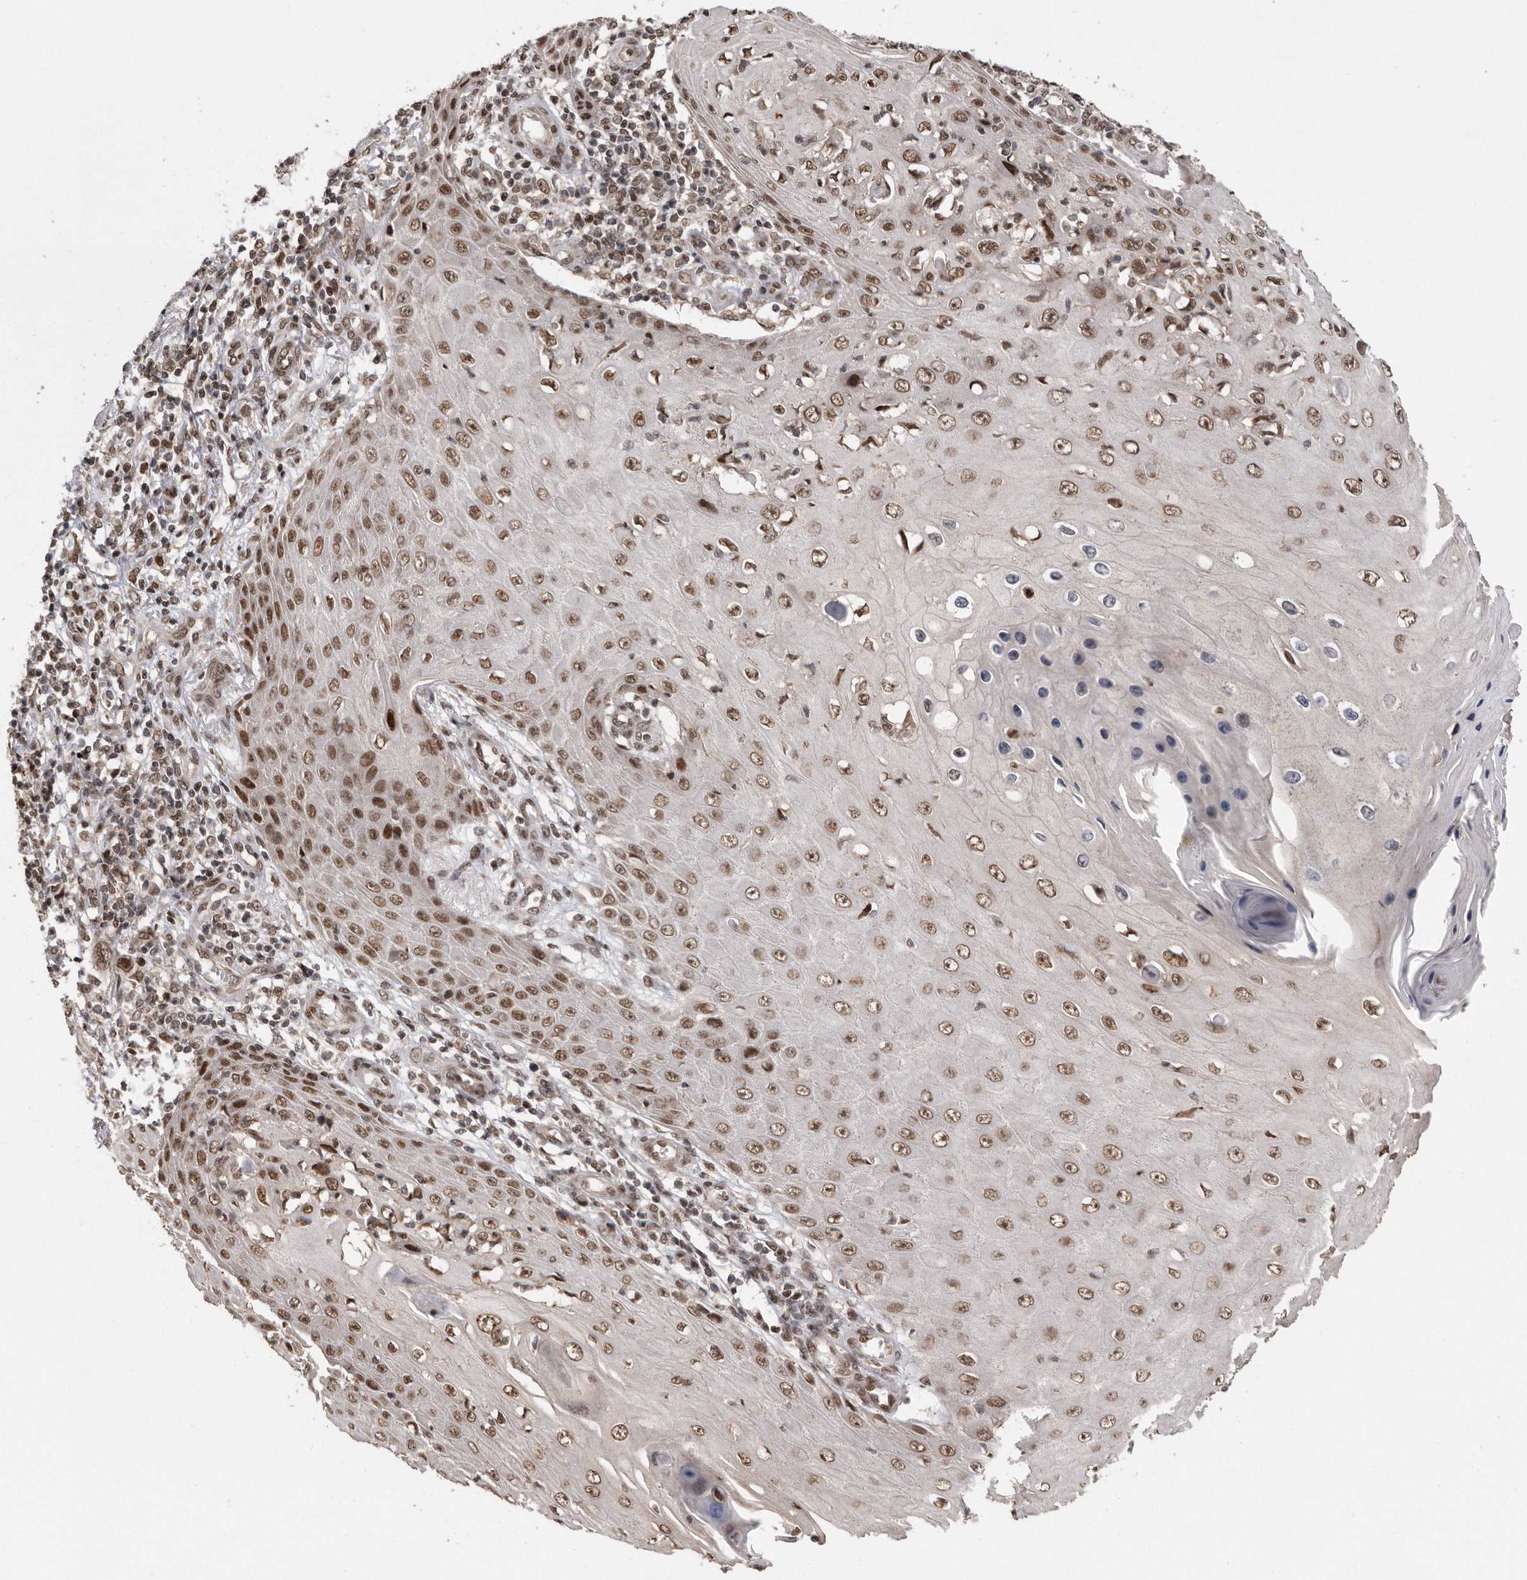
{"staining": {"intensity": "moderate", "quantity": ">75%", "location": "nuclear"}, "tissue": "skin cancer", "cell_type": "Tumor cells", "image_type": "cancer", "snomed": [{"axis": "morphology", "description": "Squamous cell carcinoma, NOS"}, {"axis": "topography", "description": "Skin"}], "caption": "This image demonstrates immunohistochemistry (IHC) staining of squamous cell carcinoma (skin), with medium moderate nuclear positivity in approximately >75% of tumor cells.", "gene": "TDRD3", "patient": {"sex": "female", "age": 73}}